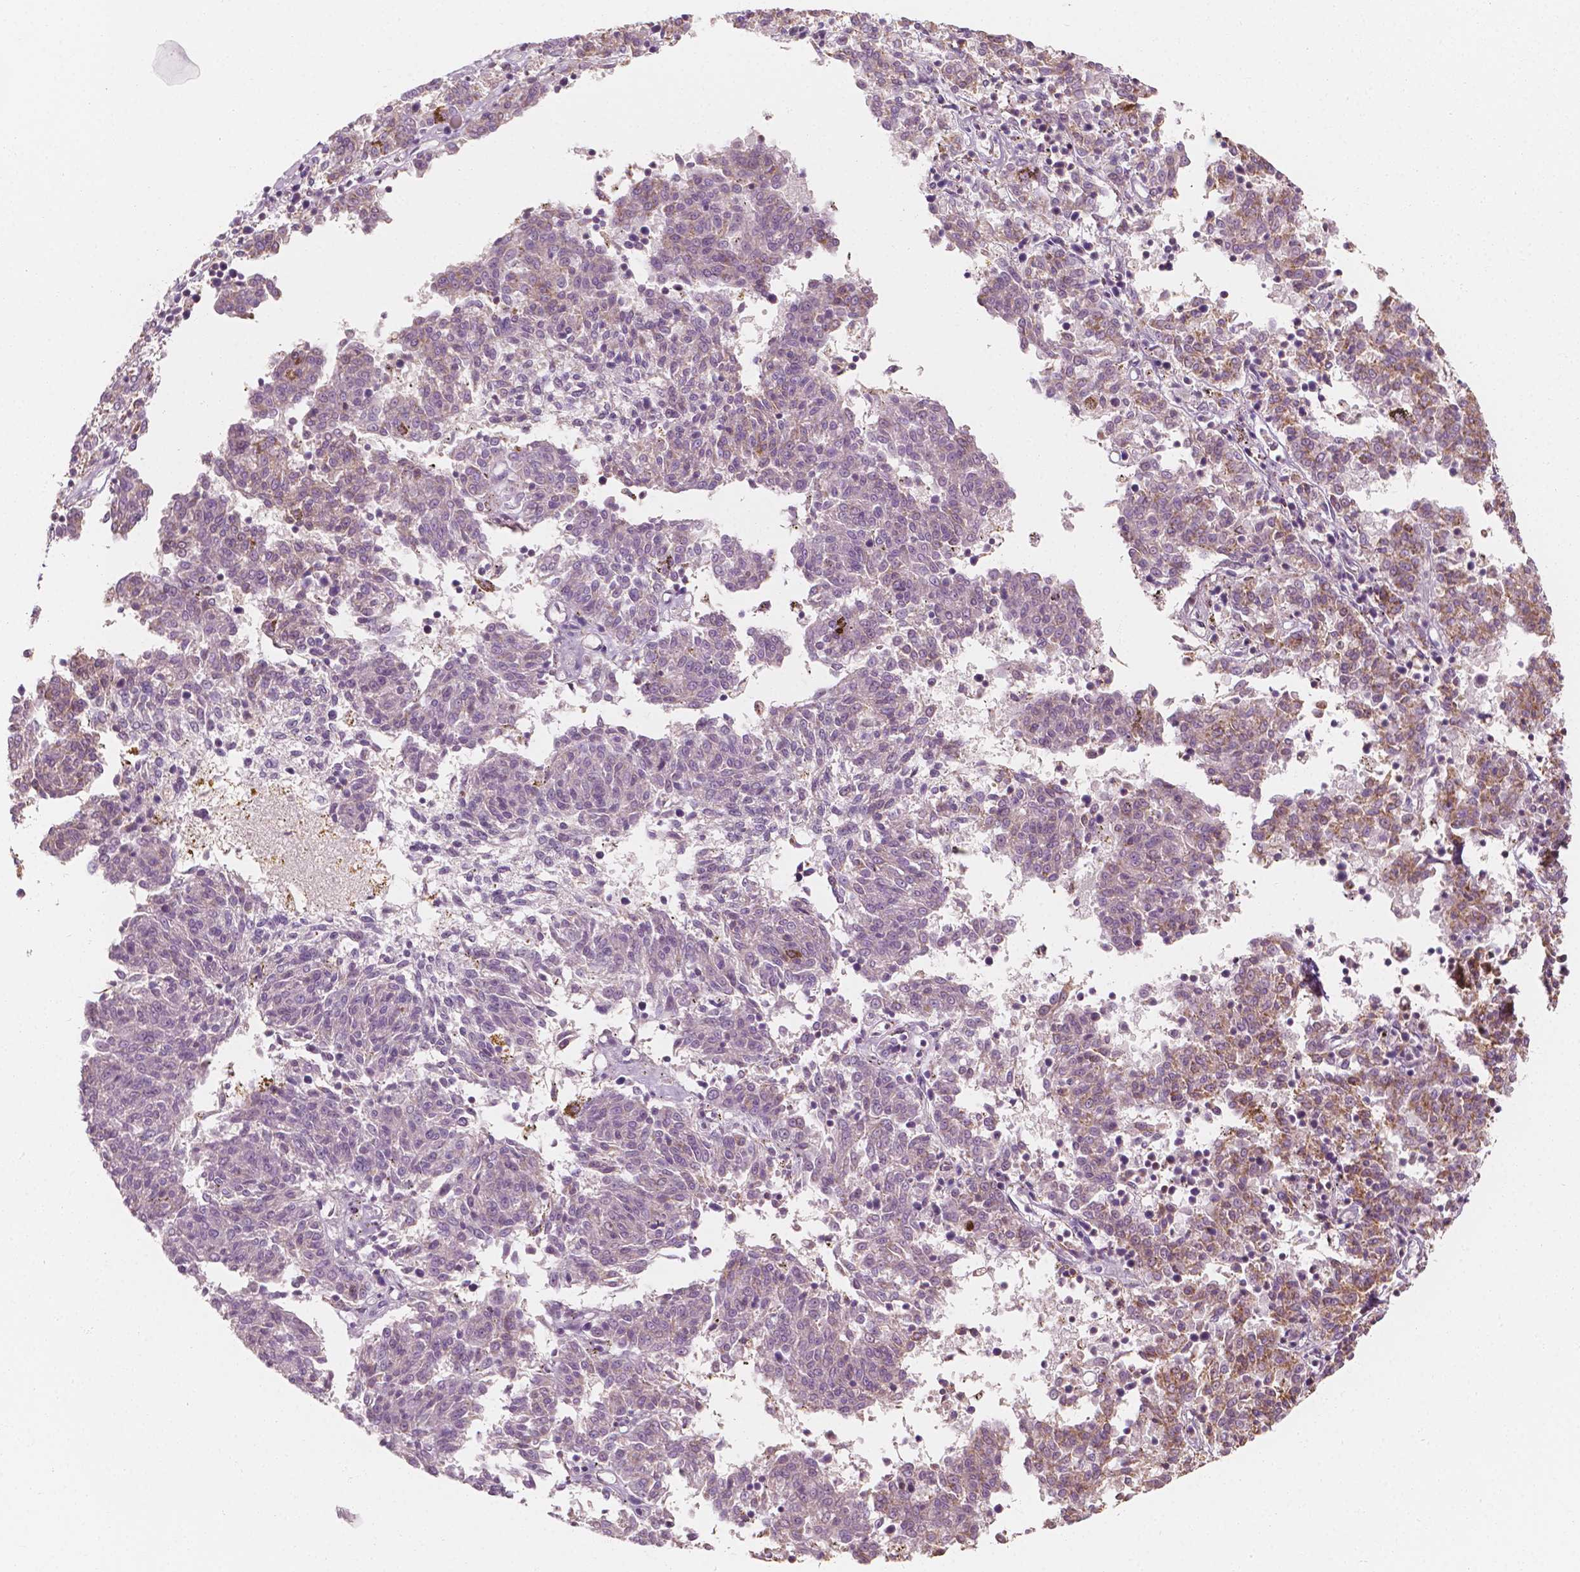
{"staining": {"intensity": "weak", "quantity": "<25%", "location": "cytoplasmic/membranous"}, "tissue": "melanoma", "cell_type": "Tumor cells", "image_type": "cancer", "snomed": [{"axis": "morphology", "description": "Malignant melanoma, NOS"}, {"axis": "topography", "description": "Skin"}], "caption": "Immunohistochemical staining of melanoma reveals no significant staining in tumor cells. (DAB immunohistochemistry (IHC), high magnification).", "gene": "SHPK", "patient": {"sex": "female", "age": 72}}